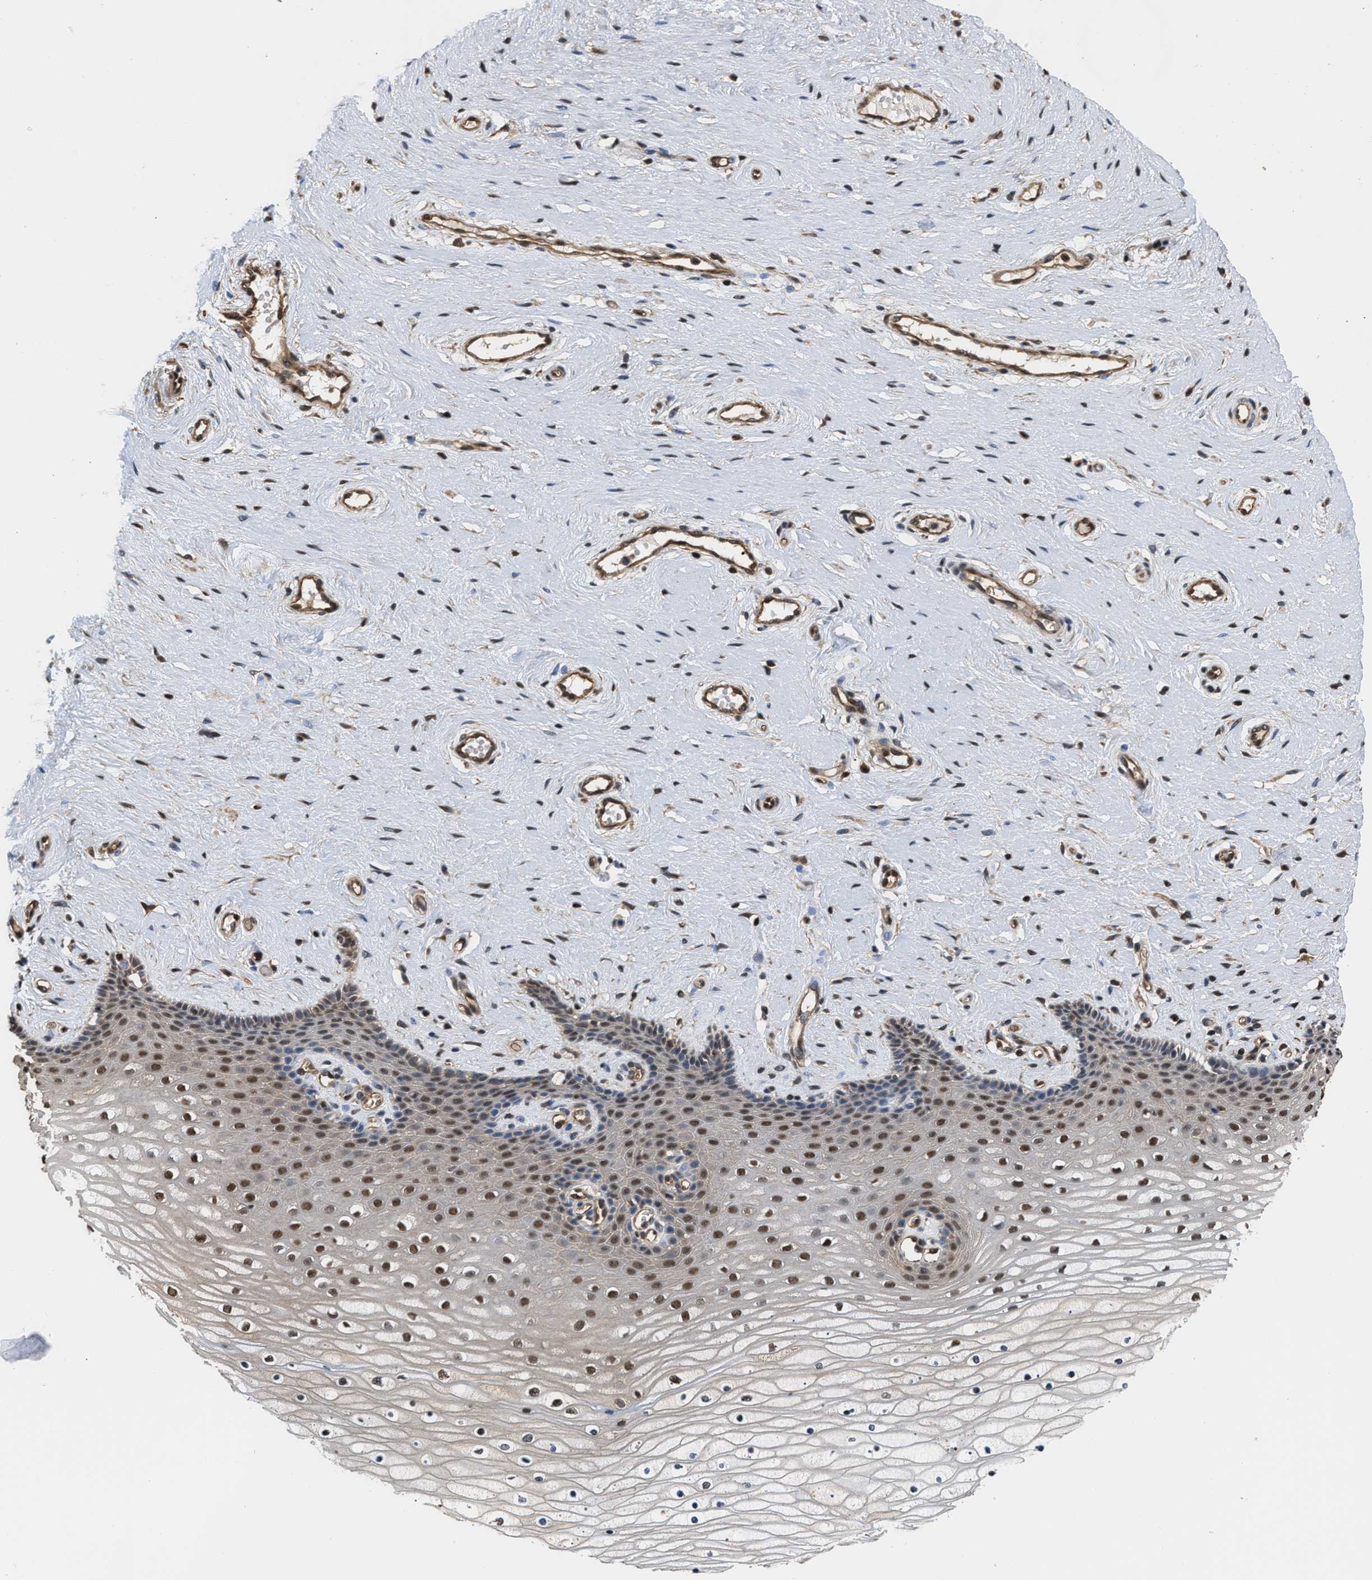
{"staining": {"intensity": "moderate", "quantity": "25%-75%", "location": "nuclear"}, "tissue": "cervix", "cell_type": "Squamous epithelial cells", "image_type": "normal", "snomed": [{"axis": "morphology", "description": "Normal tissue, NOS"}, {"axis": "topography", "description": "Cervix"}], "caption": "Immunohistochemical staining of unremarkable cervix reveals moderate nuclear protein expression in about 25%-75% of squamous epithelial cells.", "gene": "SCAI", "patient": {"sex": "female", "age": 39}}